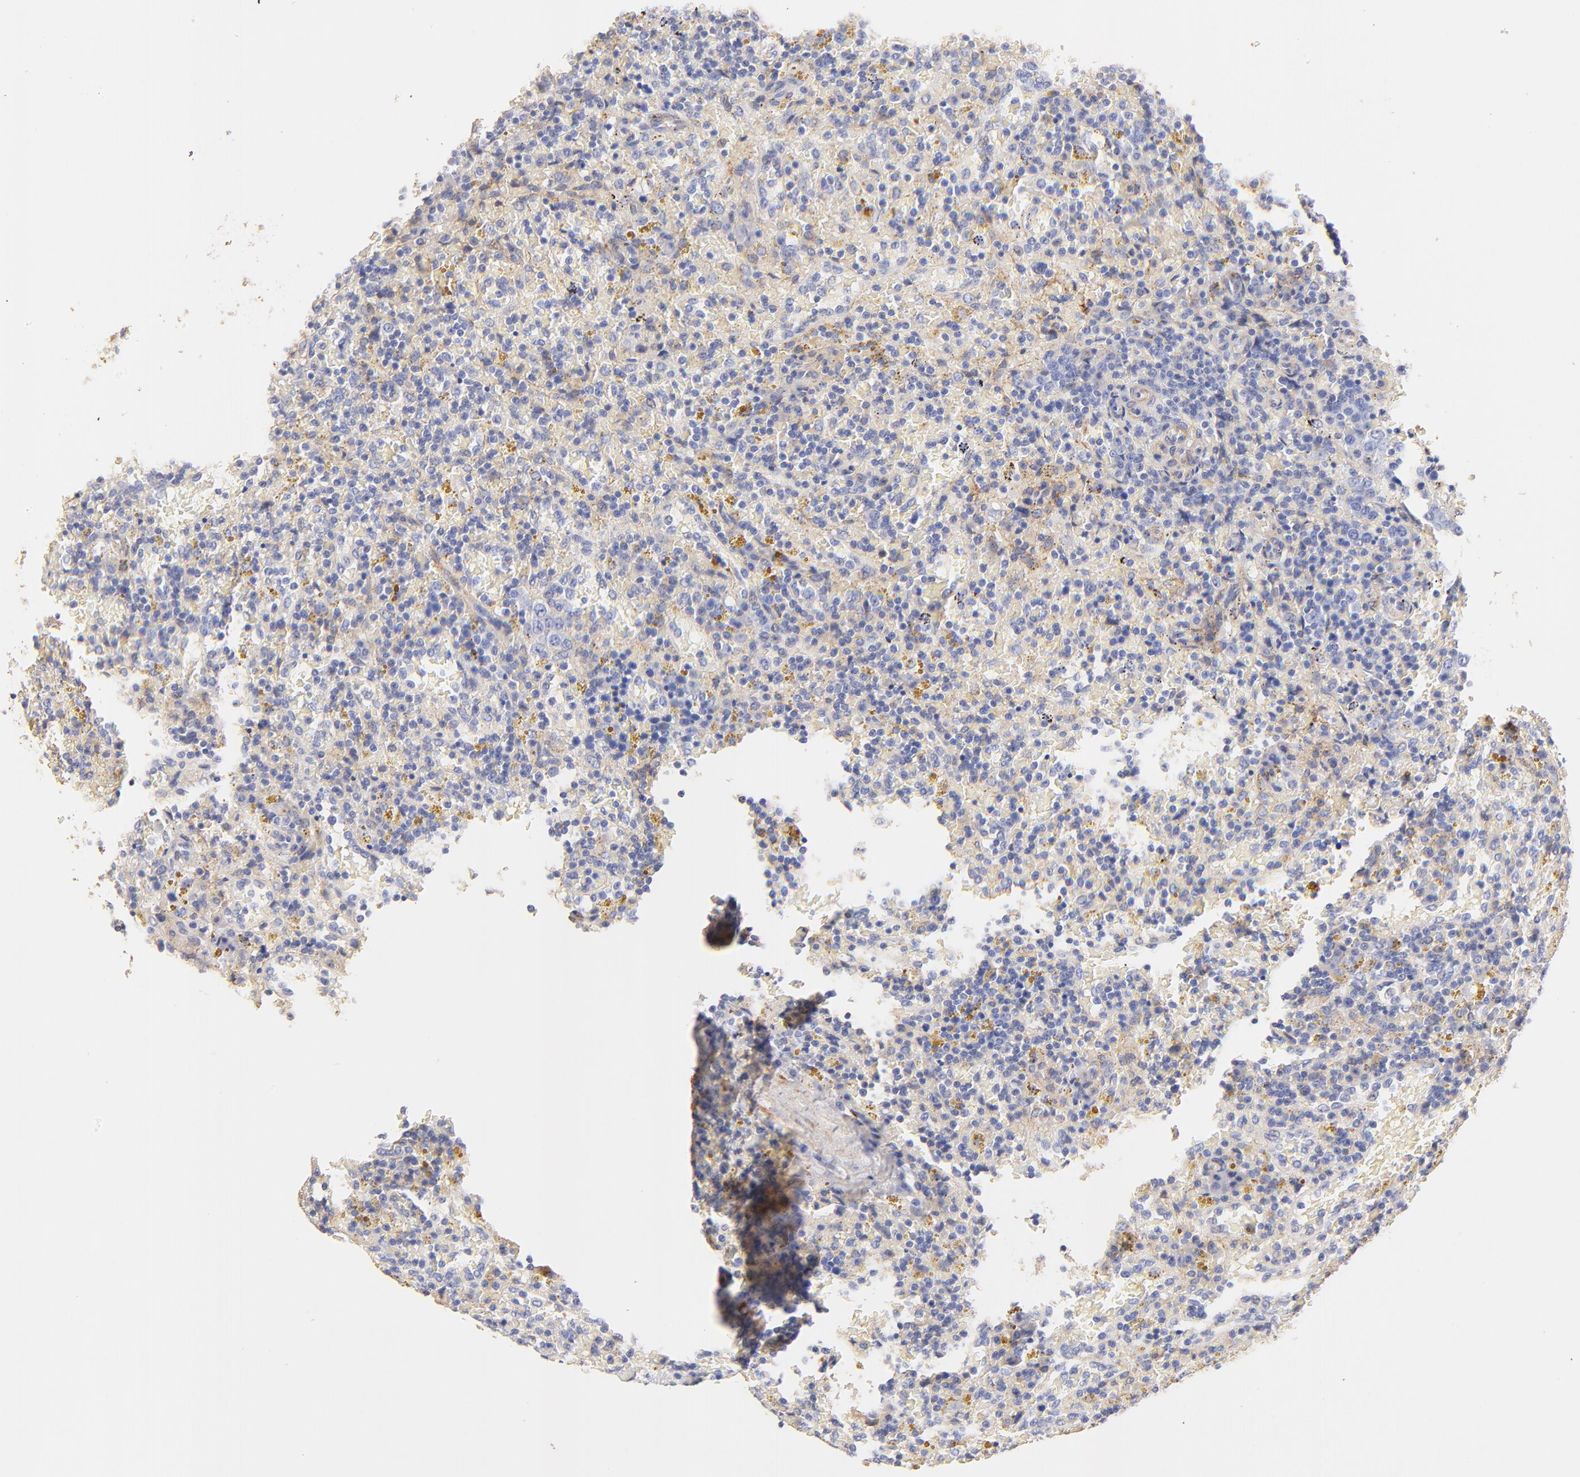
{"staining": {"intensity": "negative", "quantity": "none", "location": "none"}, "tissue": "lymphoma", "cell_type": "Tumor cells", "image_type": "cancer", "snomed": [{"axis": "morphology", "description": "Malignant lymphoma, non-Hodgkin's type, Low grade"}, {"axis": "topography", "description": "Spleen"}], "caption": "An immunohistochemistry (IHC) histopathology image of malignant lymphoma, non-Hodgkin's type (low-grade) is shown. There is no staining in tumor cells of malignant lymphoma, non-Hodgkin's type (low-grade). The staining is performed using DAB brown chromogen with nuclei counter-stained in using hematoxylin.", "gene": "ACTRT1", "patient": {"sex": "female", "age": 65}}